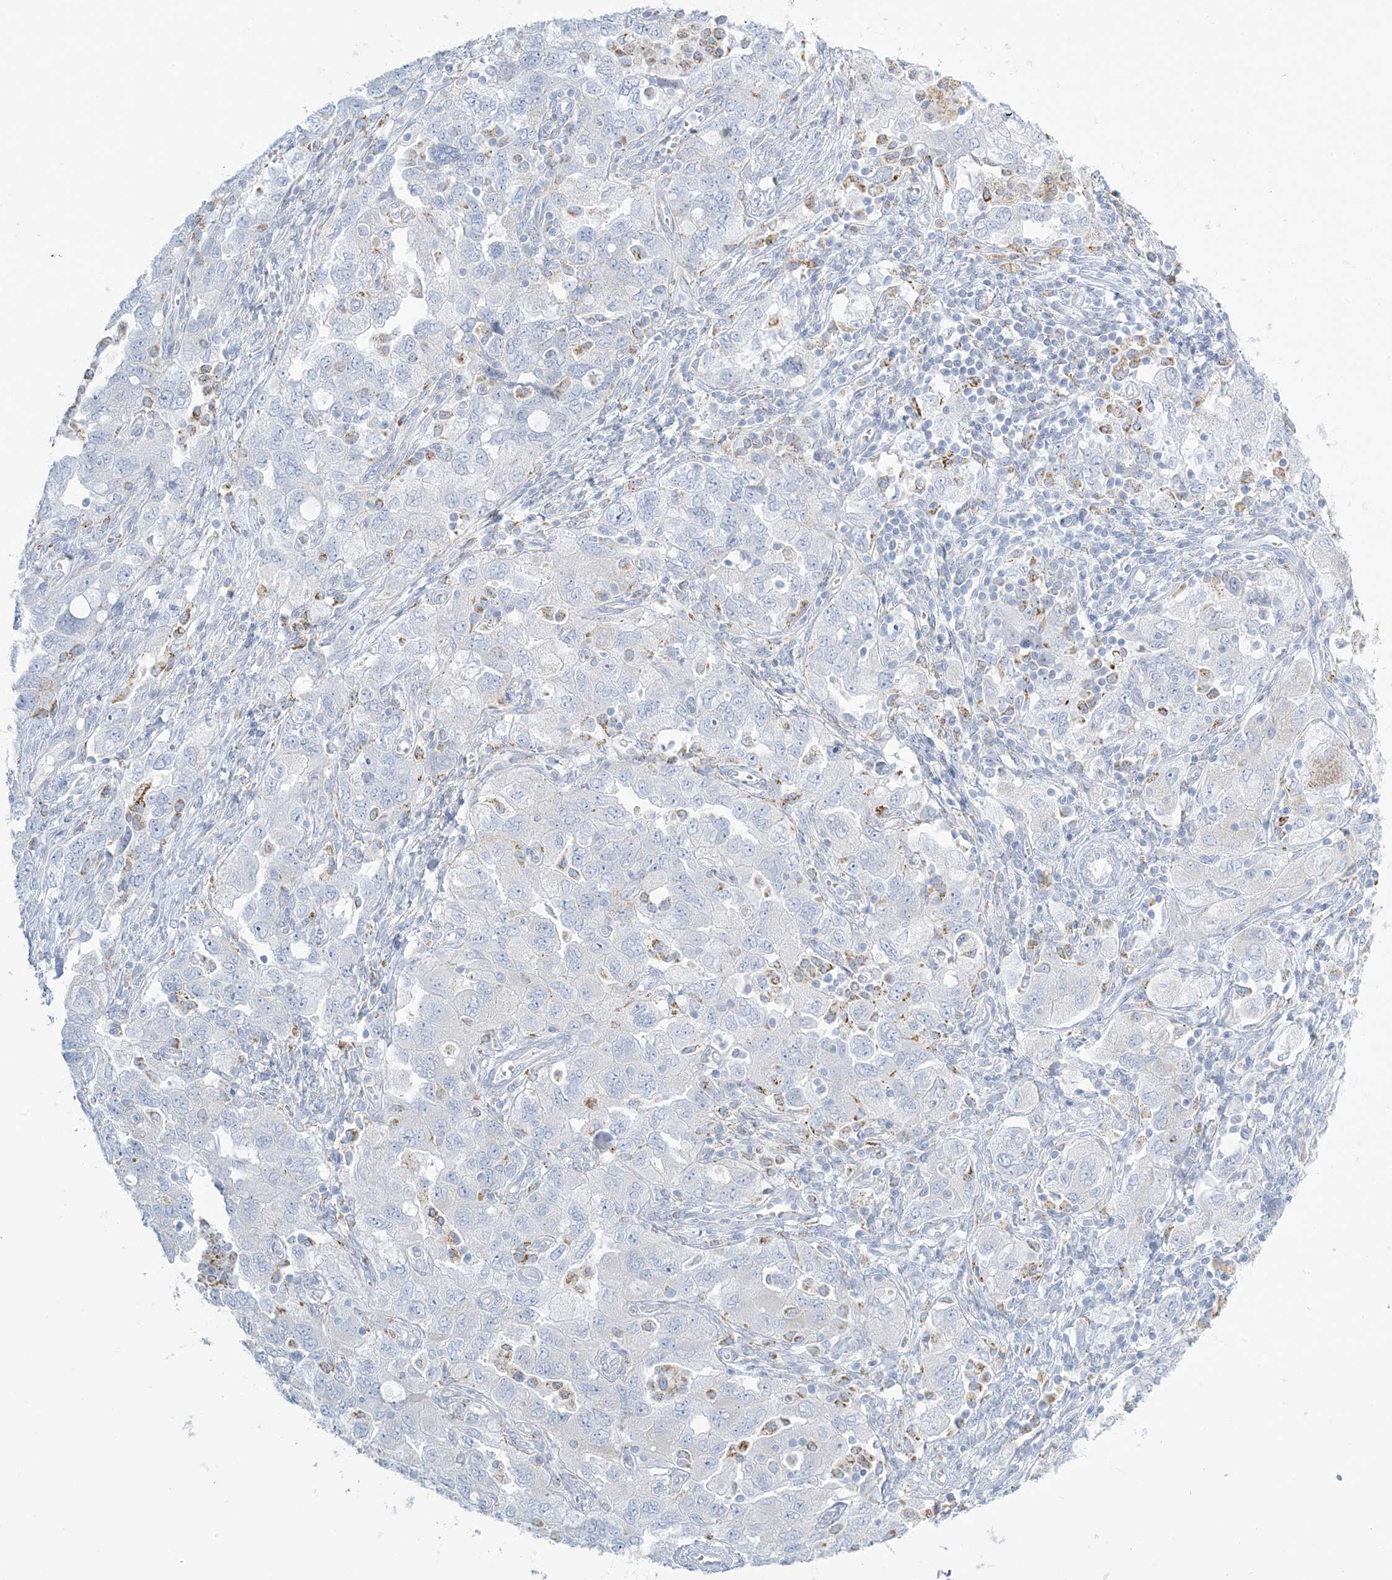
{"staining": {"intensity": "negative", "quantity": "none", "location": "none"}, "tissue": "ovarian cancer", "cell_type": "Tumor cells", "image_type": "cancer", "snomed": [{"axis": "morphology", "description": "Carcinoma, NOS"}, {"axis": "morphology", "description": "Cystadenocarcinoma, serous, NOS"}, {"axis": "topography", "description": "Ovary"}], "caption": "The histopathology image displays no staining of tumor cells in serous cystadenocarcinoma (ovarian). Brightfield microscopy of IHC stained with DAB (3,3'-diaminobenzidine) (brown) and hematoxylin (blue), captured at high magnification.", "gene": "ZDHHC4", "patient": {"sex": "female", "age": 69}}